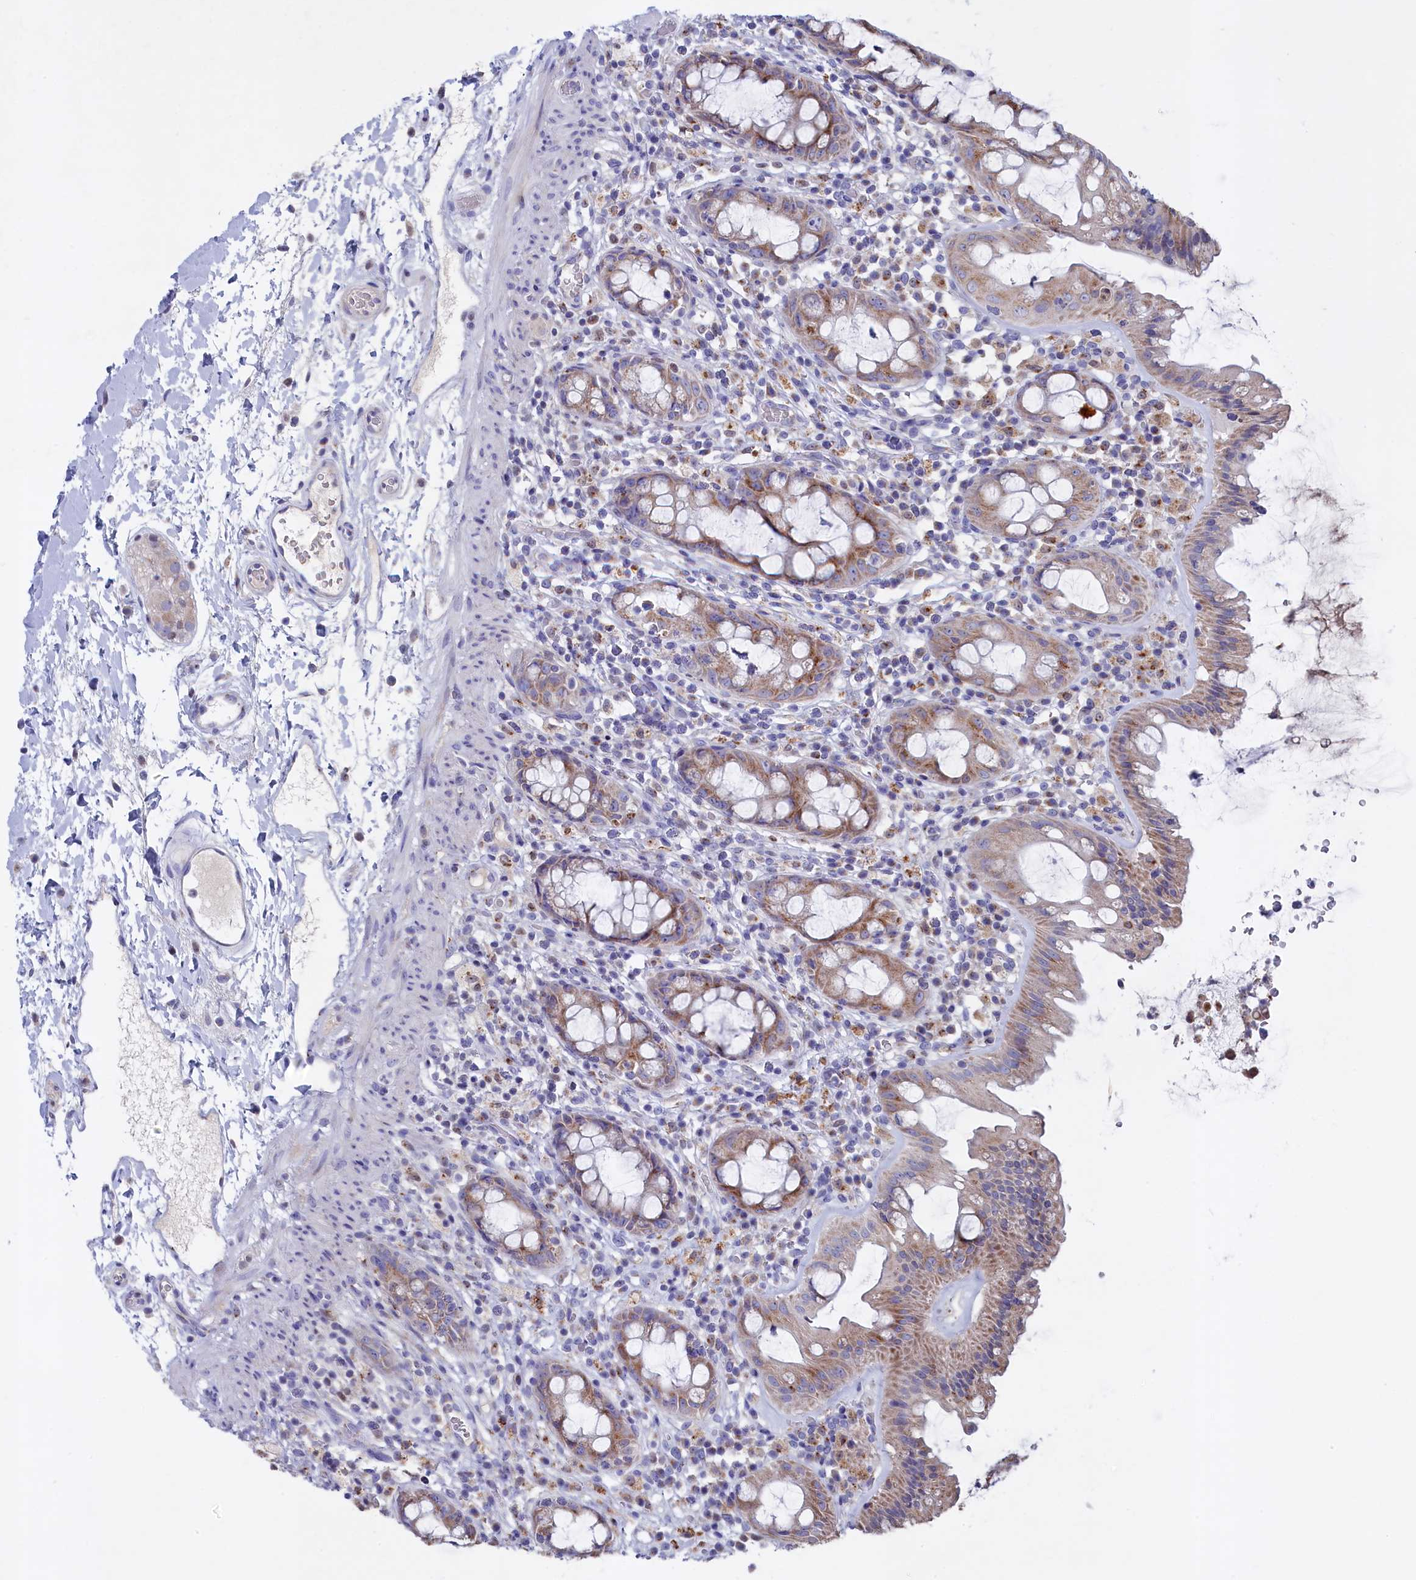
{"staining": {"intensity": "moderate", "quantity": "25%-75%", "location": "cytoplasmic/membranous"}, "tissue": "rectum", "cell_type": "Glandular cells", "image_type": "normal", "snomed": [{"axis": "morphology", "description": "Normal tissue, NOS"}, {"axis": "topography", "description": "Rectum"}], "caption": "The histopathology image demonstrates staining of normal rectum, revealing moderate cytoplasmic/membranous protein staining (brown color) within glandular cells.", "gene": "GPR108", "patient": {"sex": "female", "age": 57}}